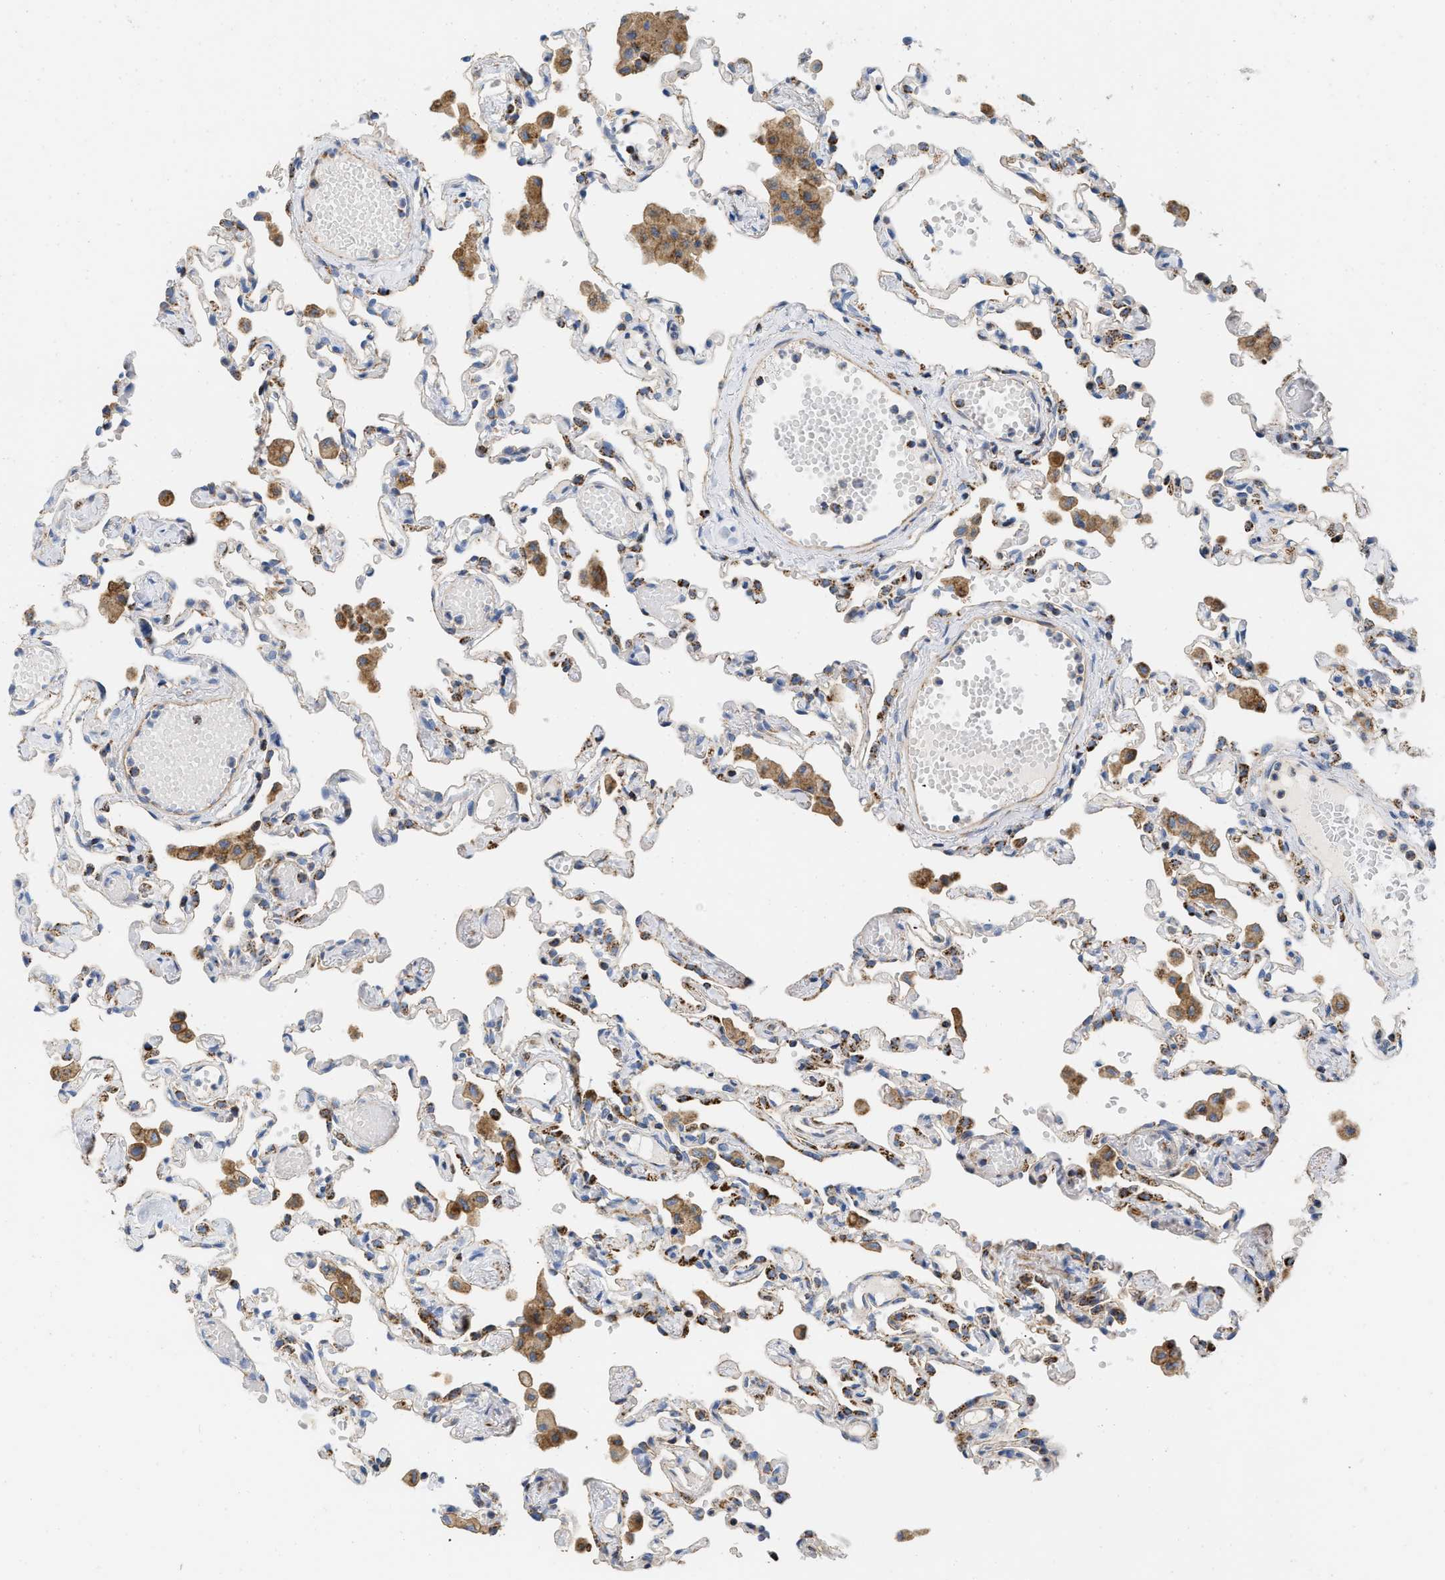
{"staining": {"intensity": "strong", "quantity": "25%-75%", "location": "cytoplasmic/membranous"}, "tissue": "lung", "cell_type": "Alveolar cells", "image_type": "normal", "snomed": [{"axis": "morphology", "description": "Normal tissue, NOS"}, {"axis": "topography", "description": "Bronchus"}, {"axis": "topography", "description": "Lung"}], "caption": "Protein analysis of unremarkable lung displays strong cytoplasmic/membranous expression in about 25%-75% of alveolar cells.", "gene": "GRB10", "patient": {"sex": "female", "age": 49}}